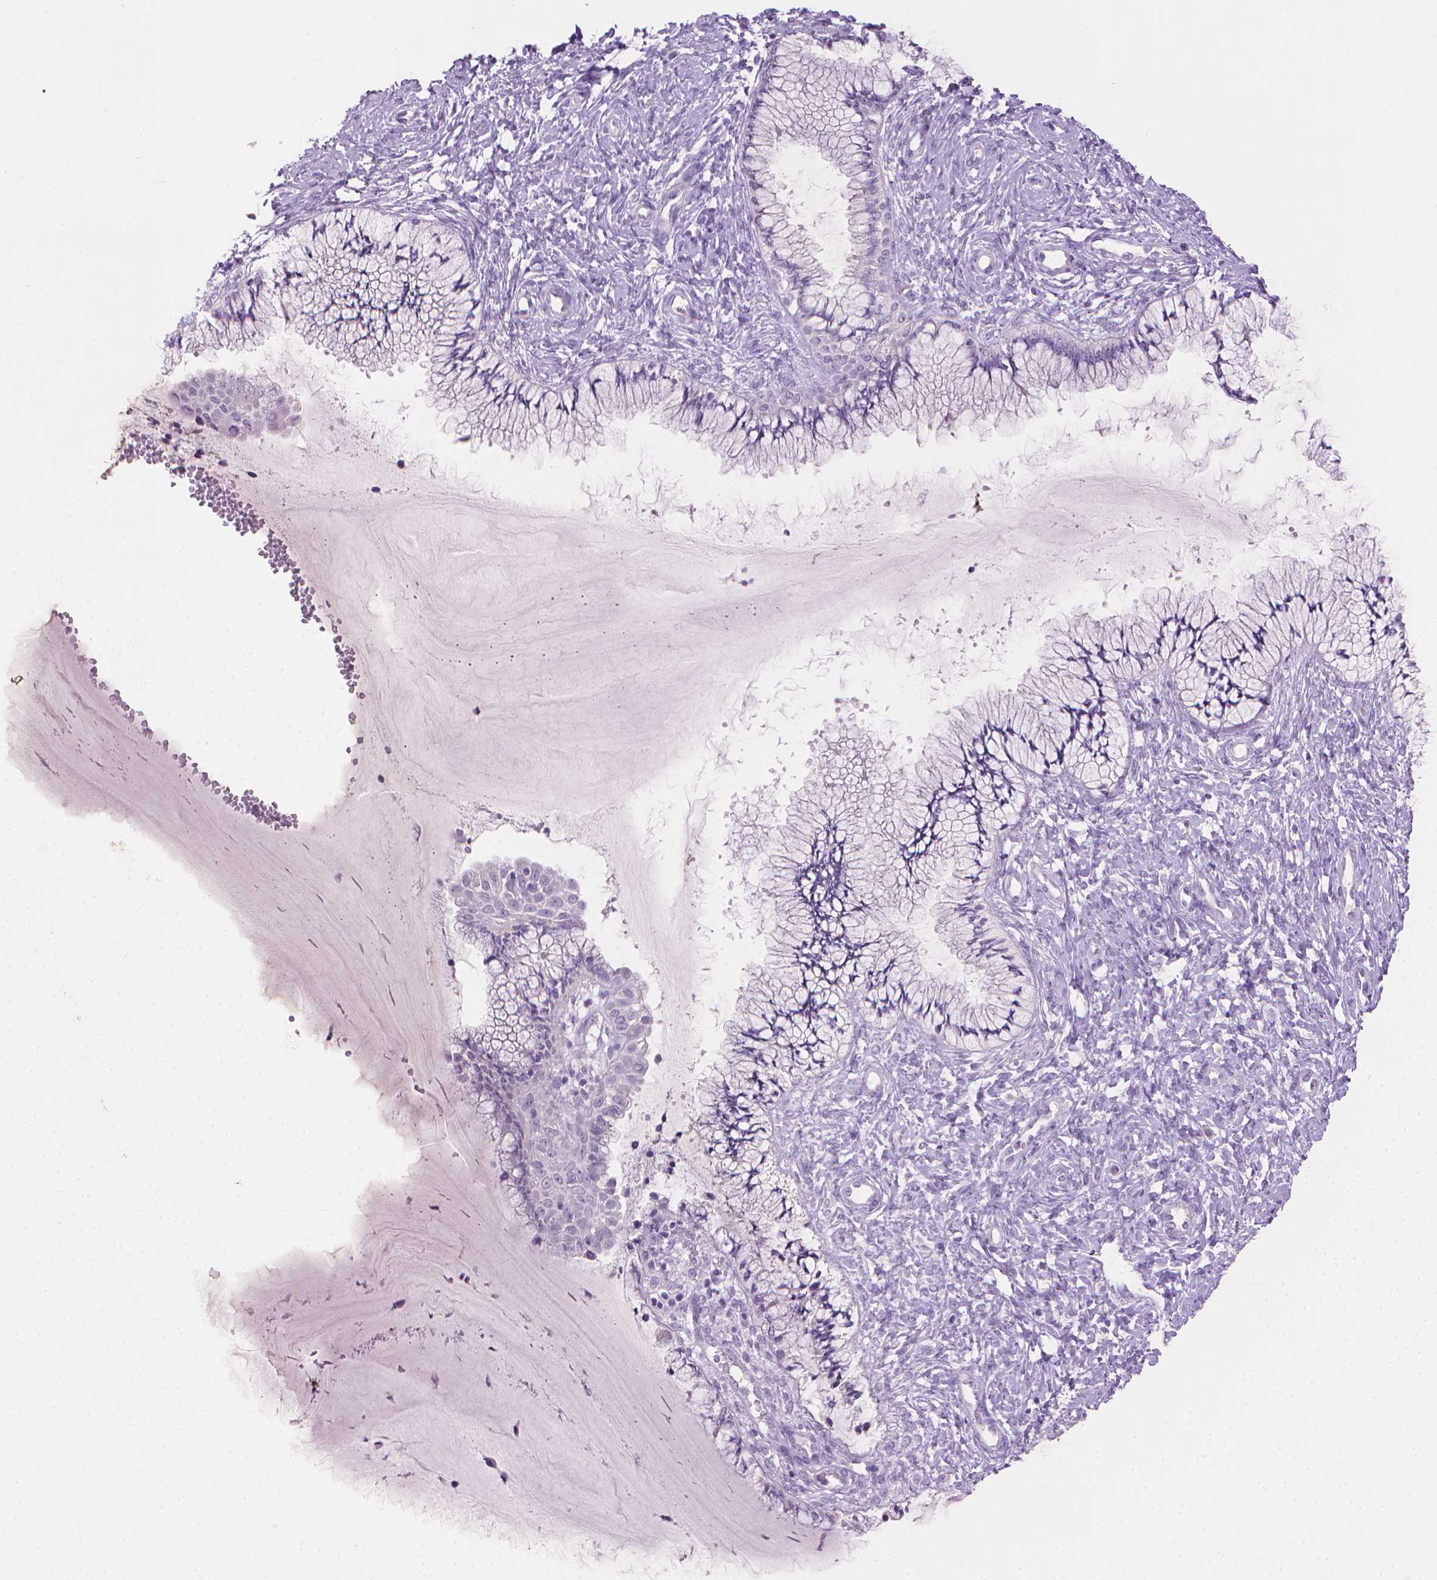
{"staining": {"intensity": "negative", "quantity": "none", "location": "none"}, "tissue": "cervix", "cell_type": "Glandular cells", "image_type": "normal", "snomed": [{"axis": "morphology", "description": "Normal tissue, NOS"}, {"axis": "topography", "description": "Cervix"}], "caption": "Immunohistochemistry of benign cervix displays no expression in glandular cells.", "gene": "MLANA", "patient": {"sex": "female", "age": 37}}